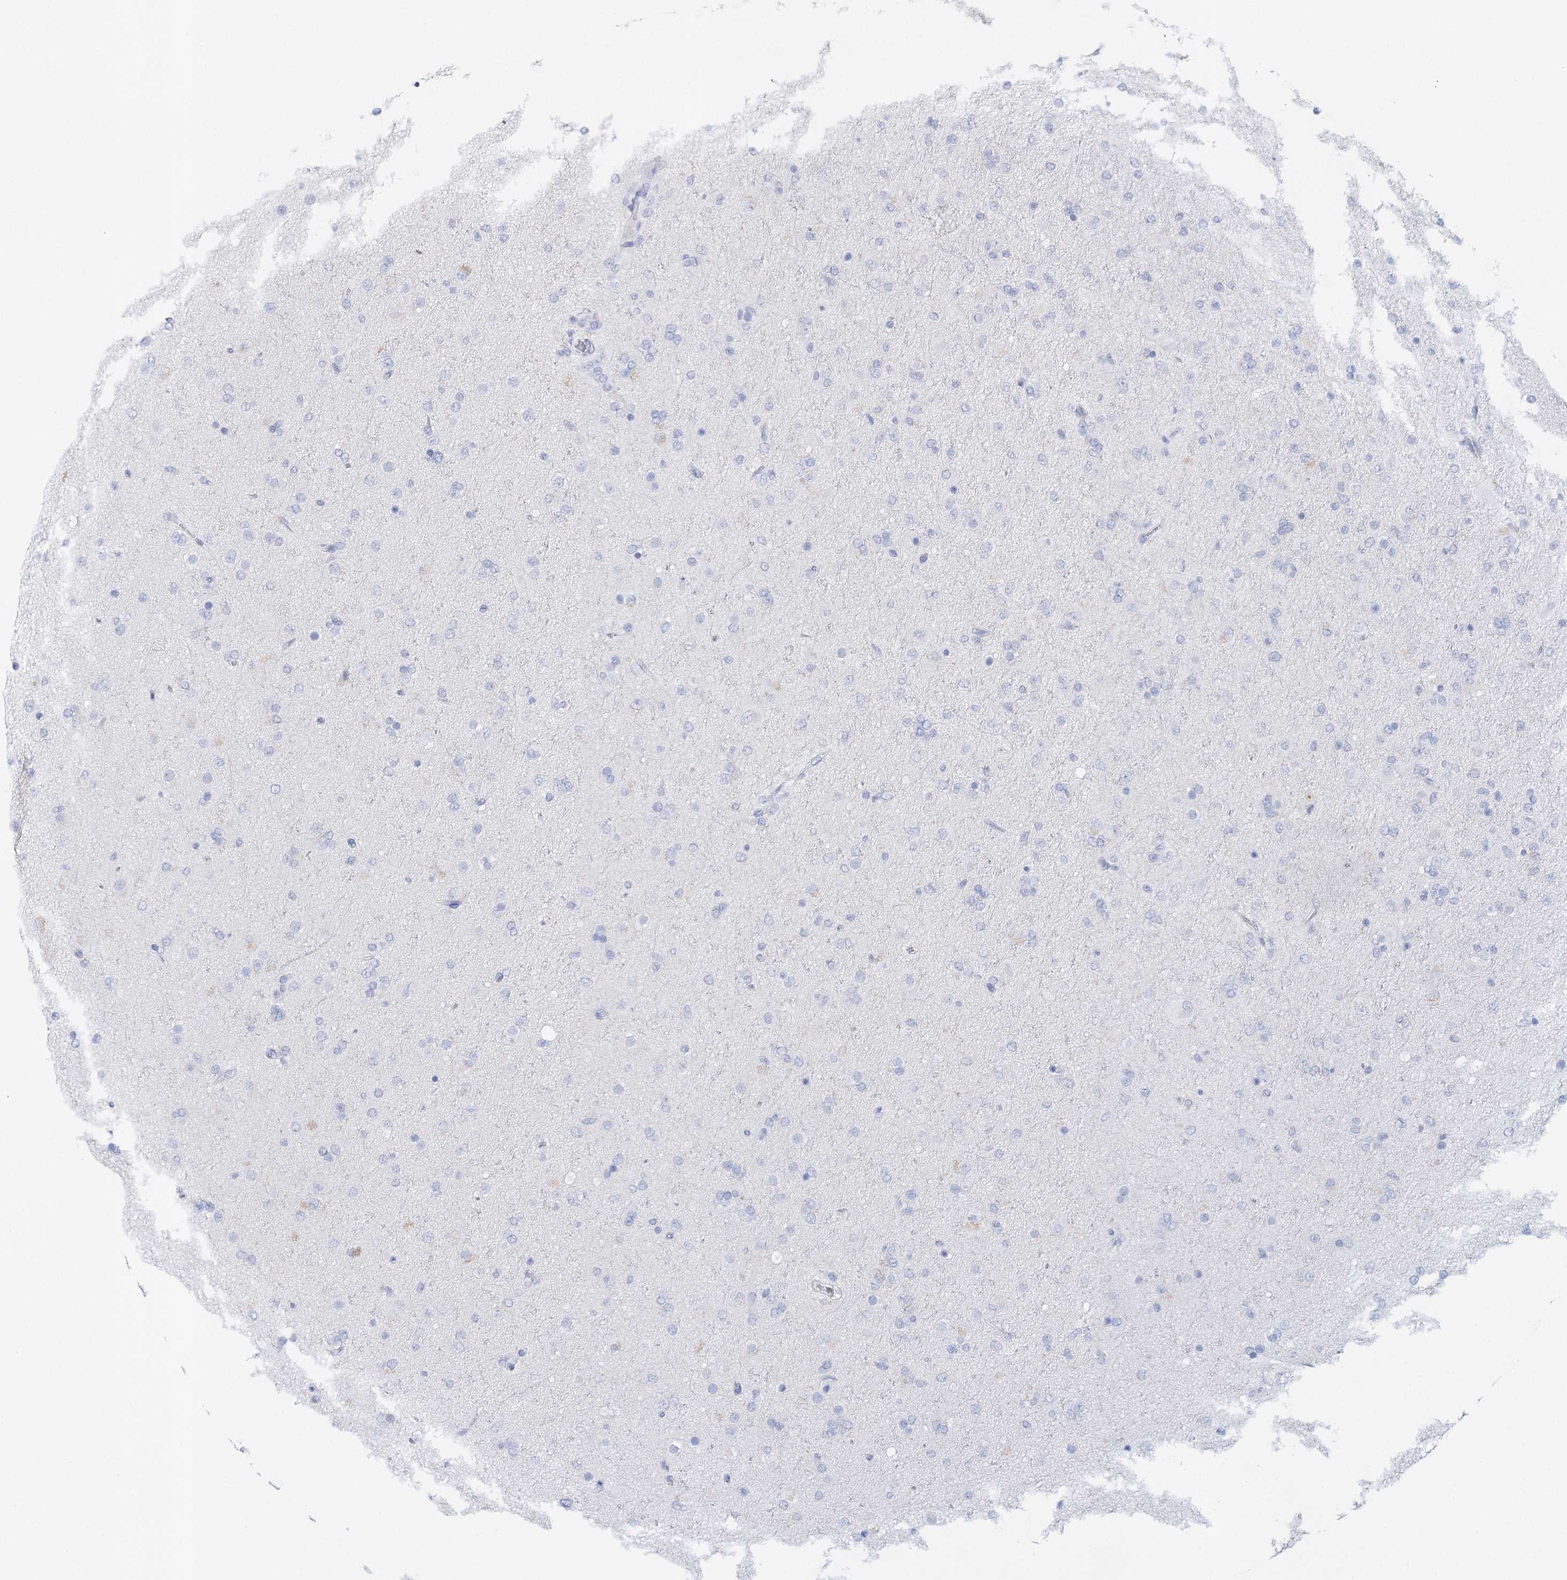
{"staining": {"intensity": "negative", "quantity": "none", "location": "none"}, "tissue": "glioma", "cell_type": "Tumor cells", "image_type": "cancer", "snomed": [{"axis": "morphology", "description": "Glioma, malignant, Low grade"}, {"axis": "topography", "description": "Brain"}], "caption": "Protein analysis of malignant low-grade glioma displays no significant positivity in tumor cells.", "gene": "CEACAM8", "patient": {"sex": "male", "age": 65}}